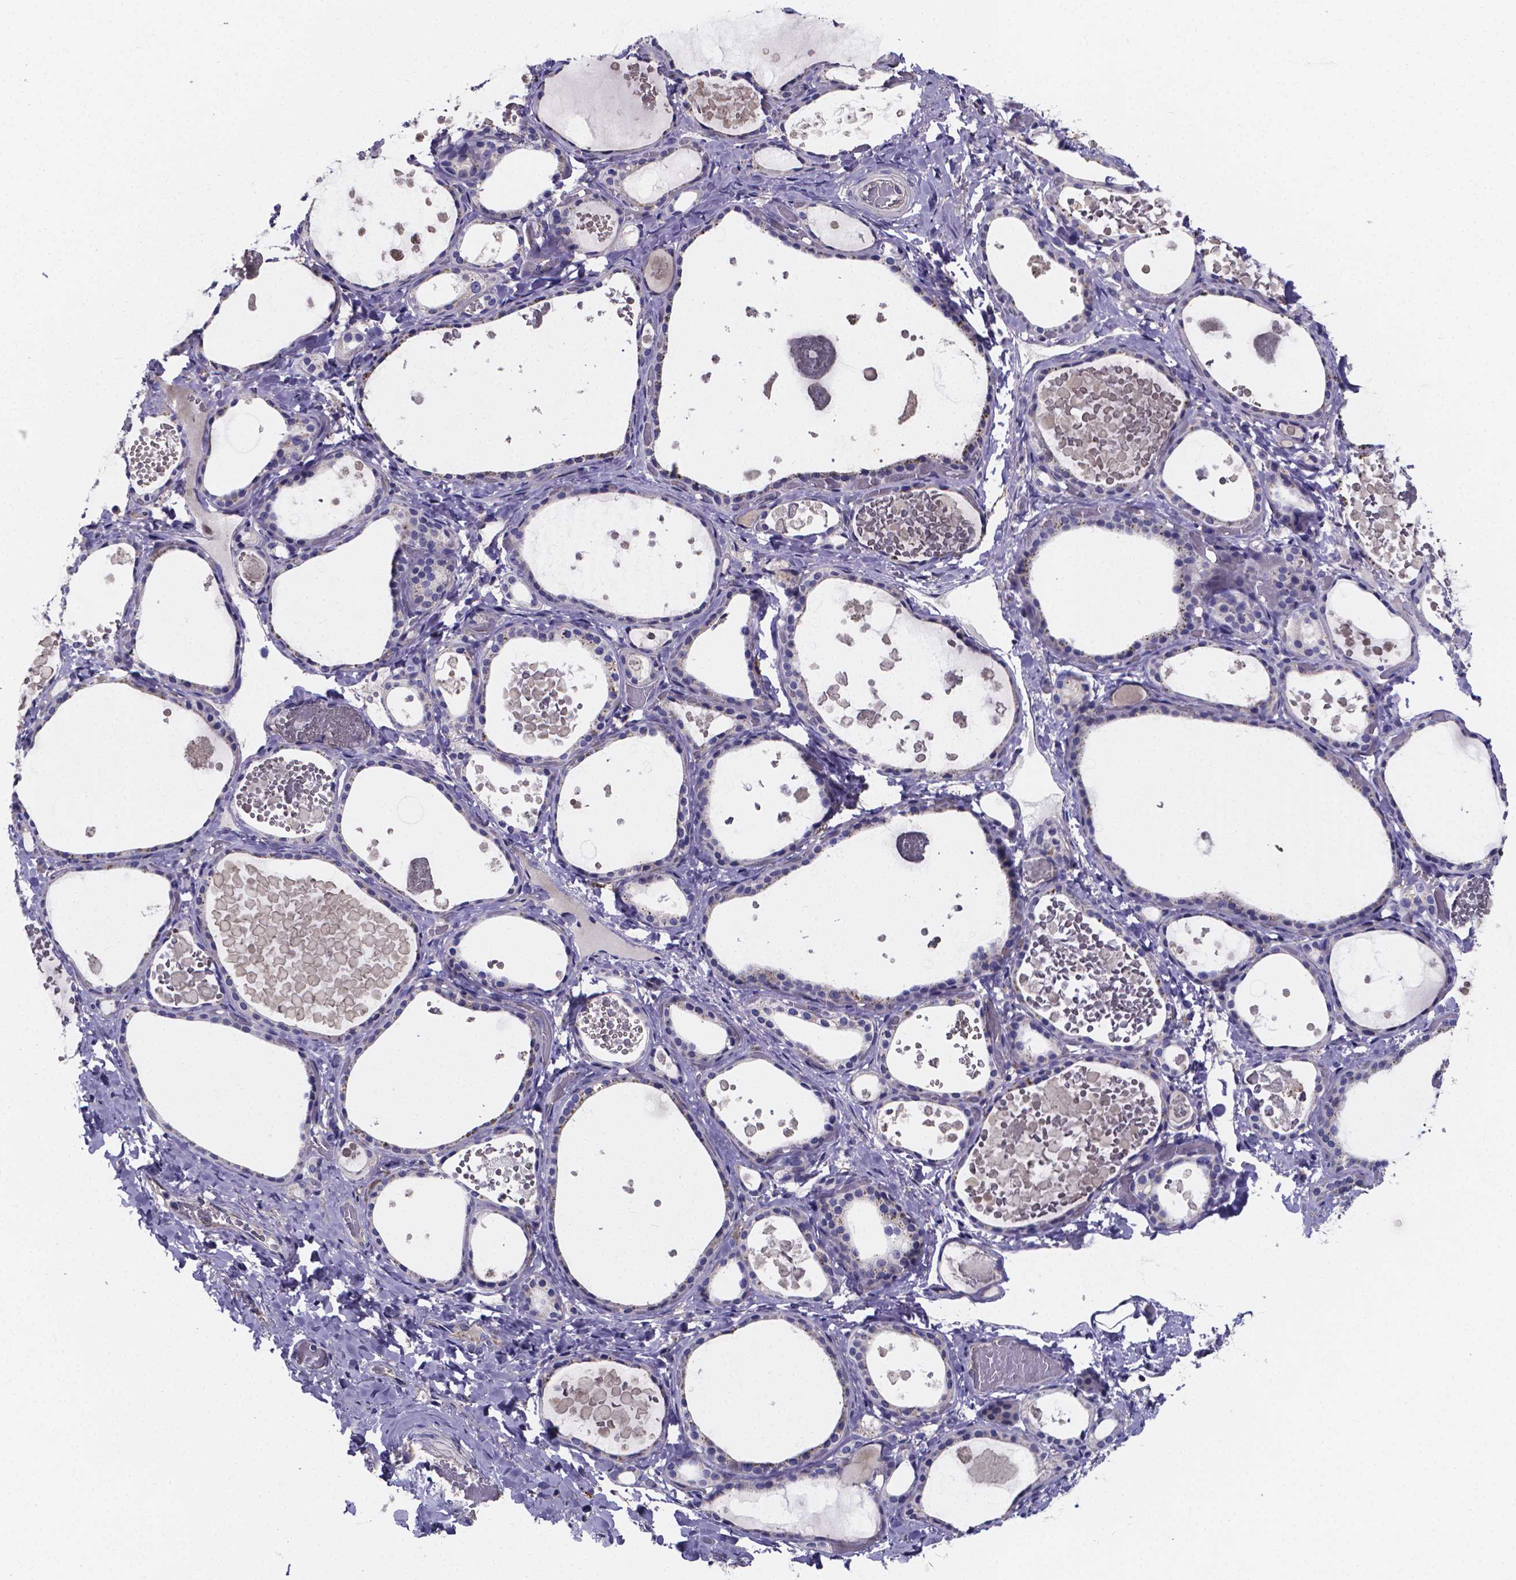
{"staining": {"intensity": "negative", "quantity": "none", "location": "none"}, "tissue": "thyroid gland", "cell_type": "Glandular cells", "image_type": "normal", "snomed": [{"axis": "morphology", "description": "Normal tissue, NOS"}, {"axis": "topography", "description": "Thyroid gland"}], "caption": "DAB immunohistochemical staining of unremarkable human thyroid gland displays no significant positivity in glandular cells. The staining was performed using DAB (3,3'-diaminobenzidine) to visualize the protein expression in brown, while the nuclei were stained in blue with hematoxylin (Magnification: 20x).", "gene": "SFRP4", "patient": {"sex": "female", "age": 56}}